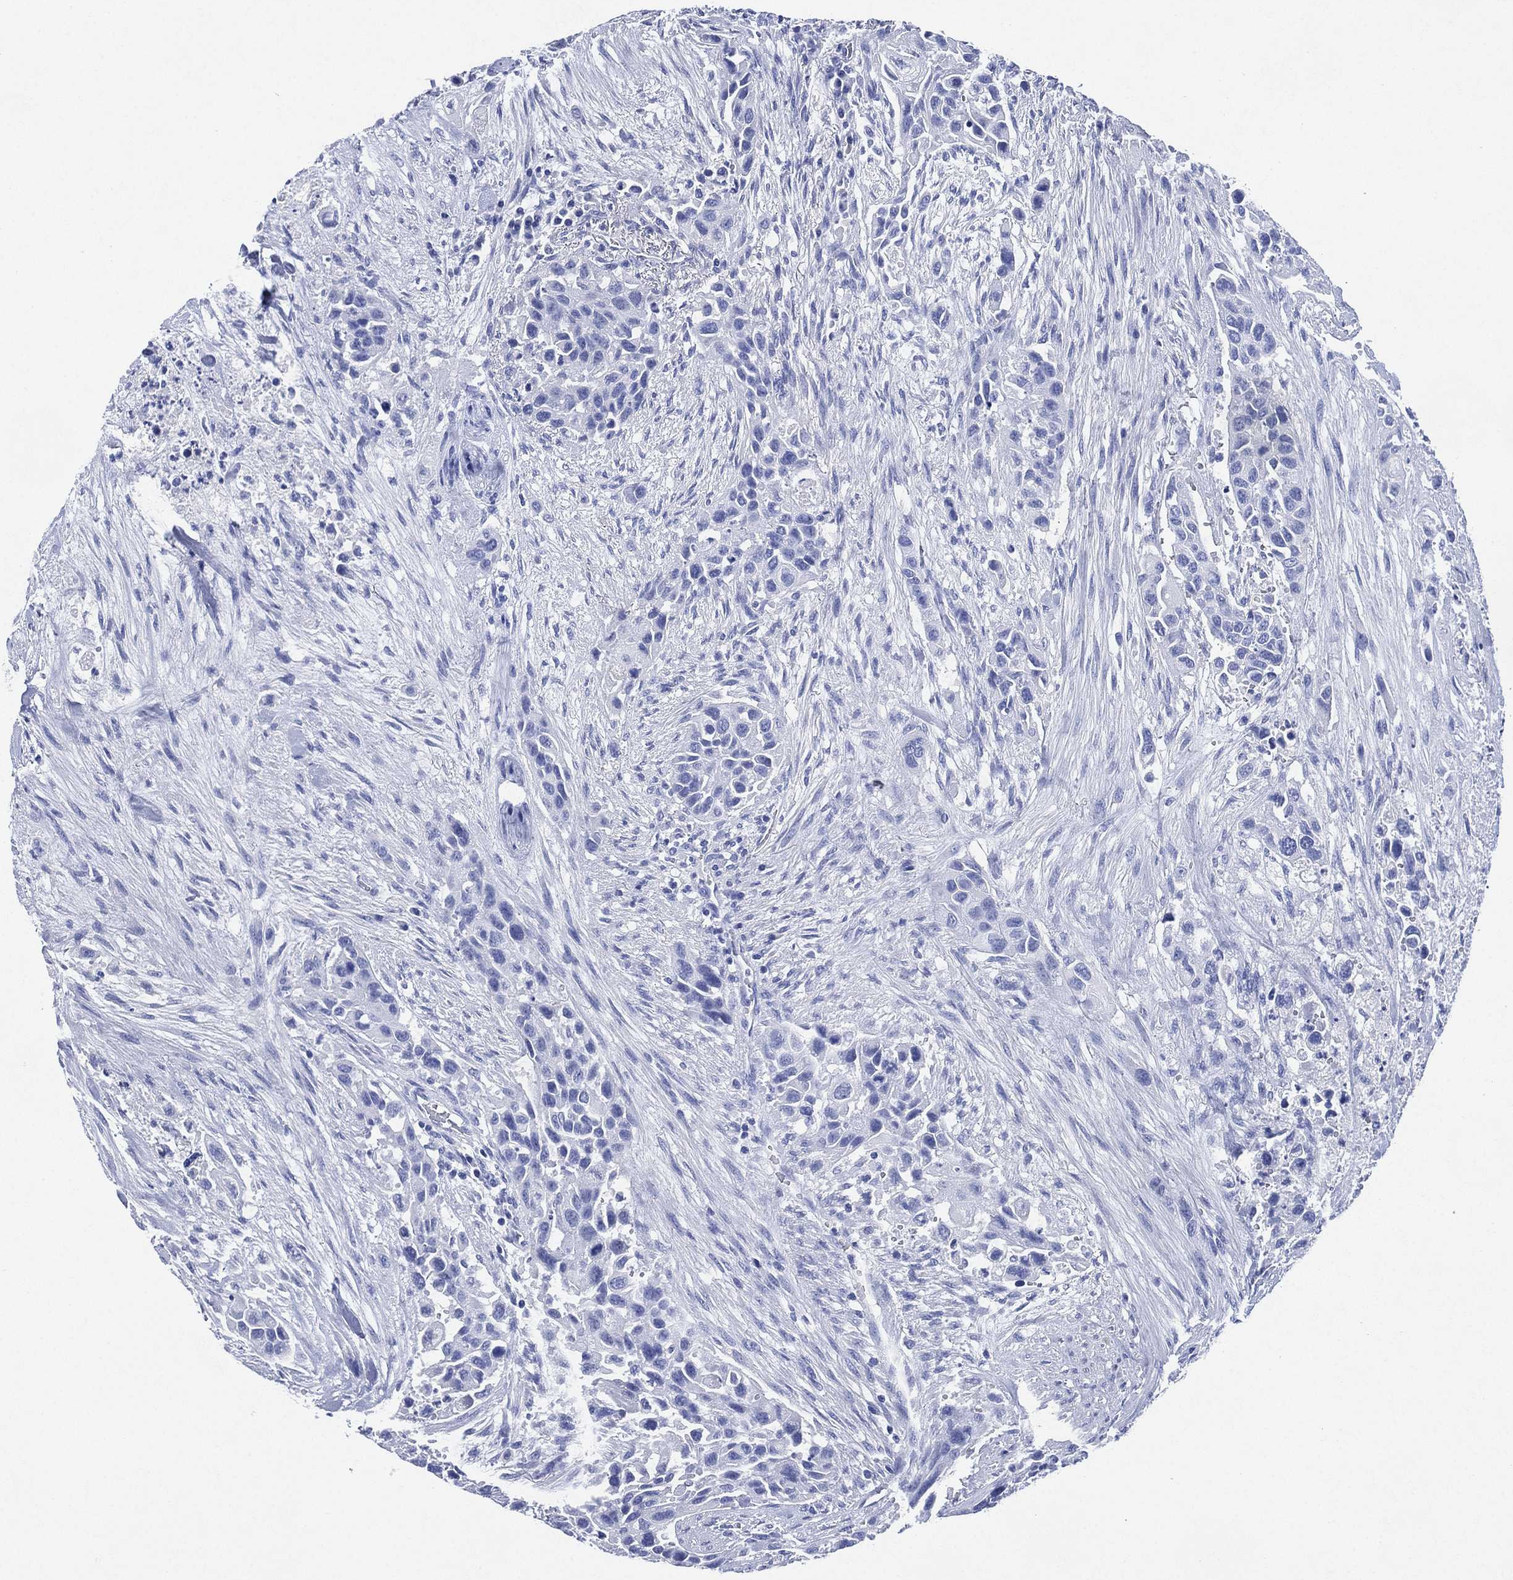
{"staining": {"intensity": "negative", "quantity": "none", "location": "none"}, "tissue": "urothelial cancer", "cell_type": "Tumor cells", "image_type": "cancer", "snomed": [{"axis": "morphology", "description": "Urothelial carcinoma, High grade"}, {"axis": "topography", "description": "Urinary bladder"}], "caption": "The micrograph reveals no staining of tumor cells in high-grade urothelial carcinoma.", "gene": "SIGLECL1", "patient": {"sex": "female", "age": 73}}